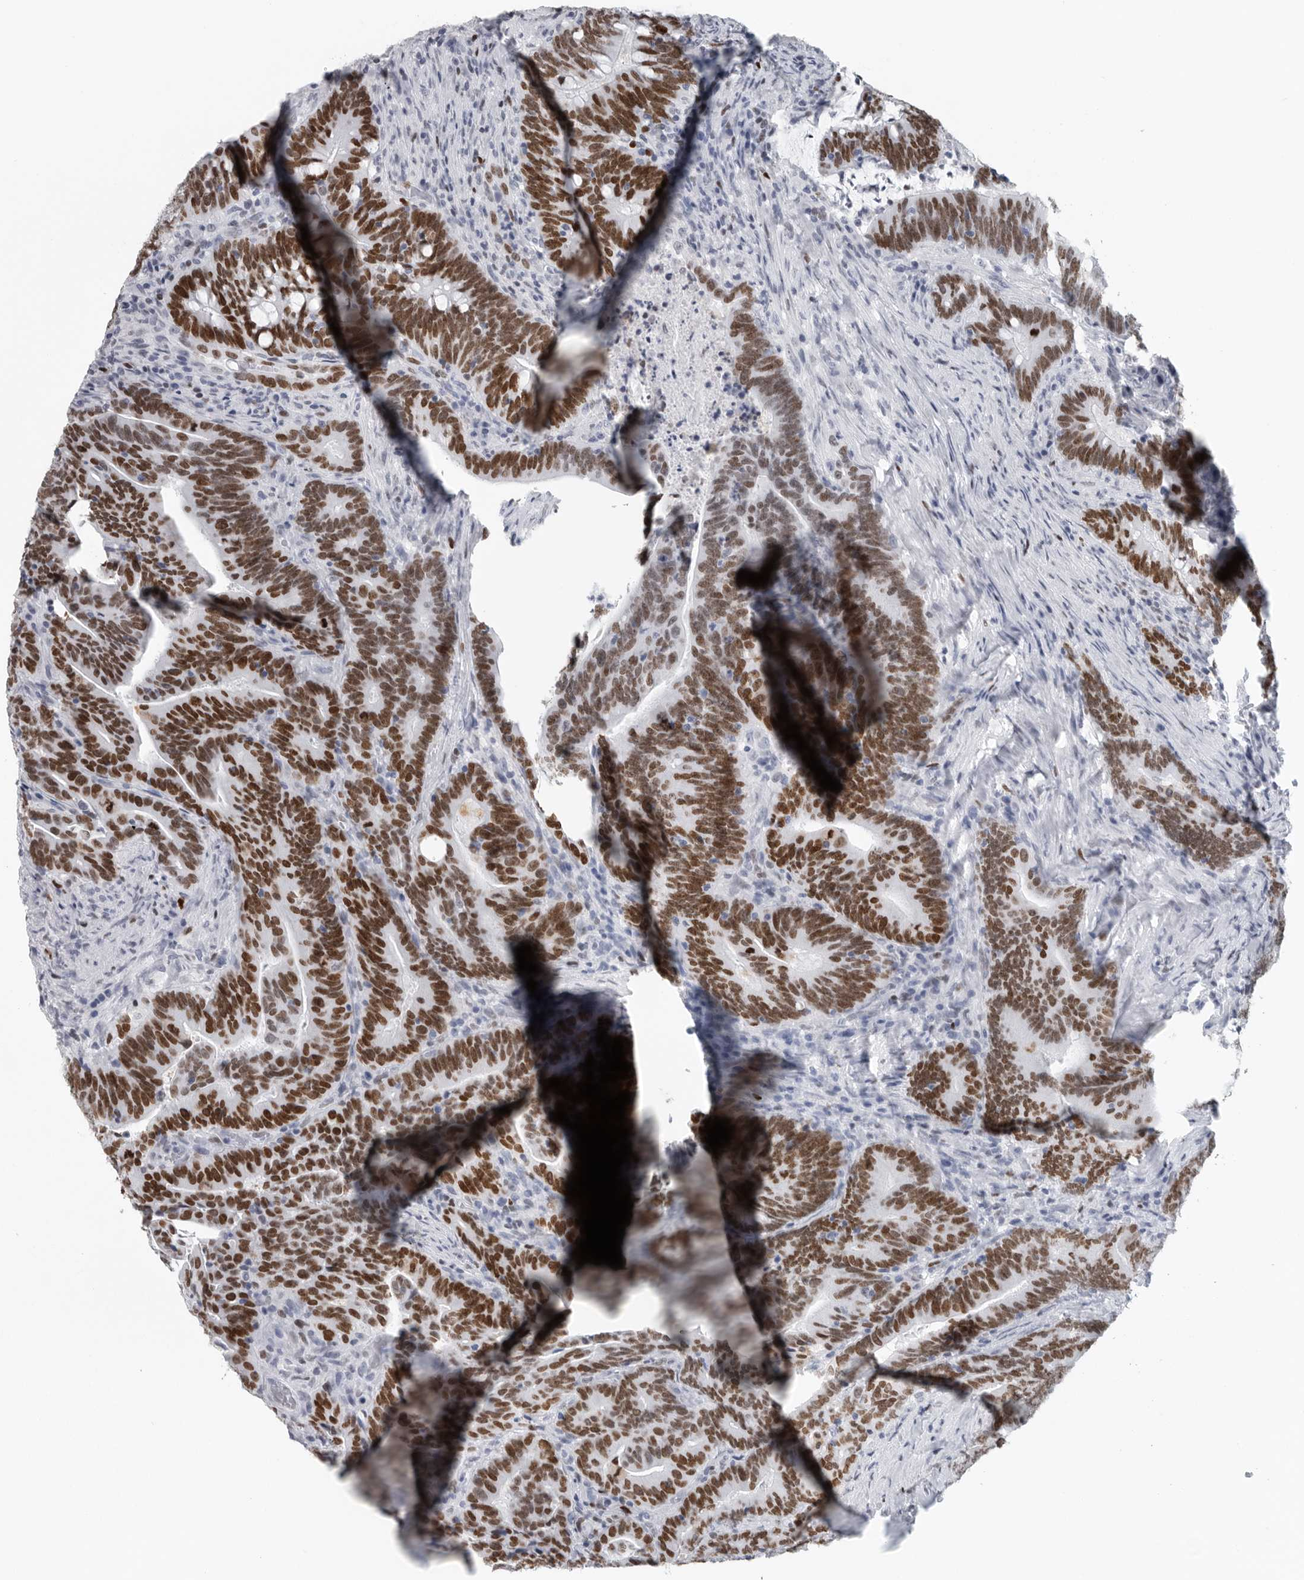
{"staining": {"intensity": "strong", "quantity": ">75%", "location": "nuclear"}, "tissue": "colorectal cancer", "cell_type": "Tumor cells", "image_type": "cancer", "snomed": [{"axis": "morphology", "description": "Adenocarcinoma, NOS"}, {"axis": "topography", "description": "Colon"}], "caption": "DAB immunohistochemical staining of colorectal cancer (adenocarcinoma) exhibits strong nuclear protein expression in approximately >75% of tumor cells.", "gene": "SATB2", "patient": {"sex": "female", "age": 66}}